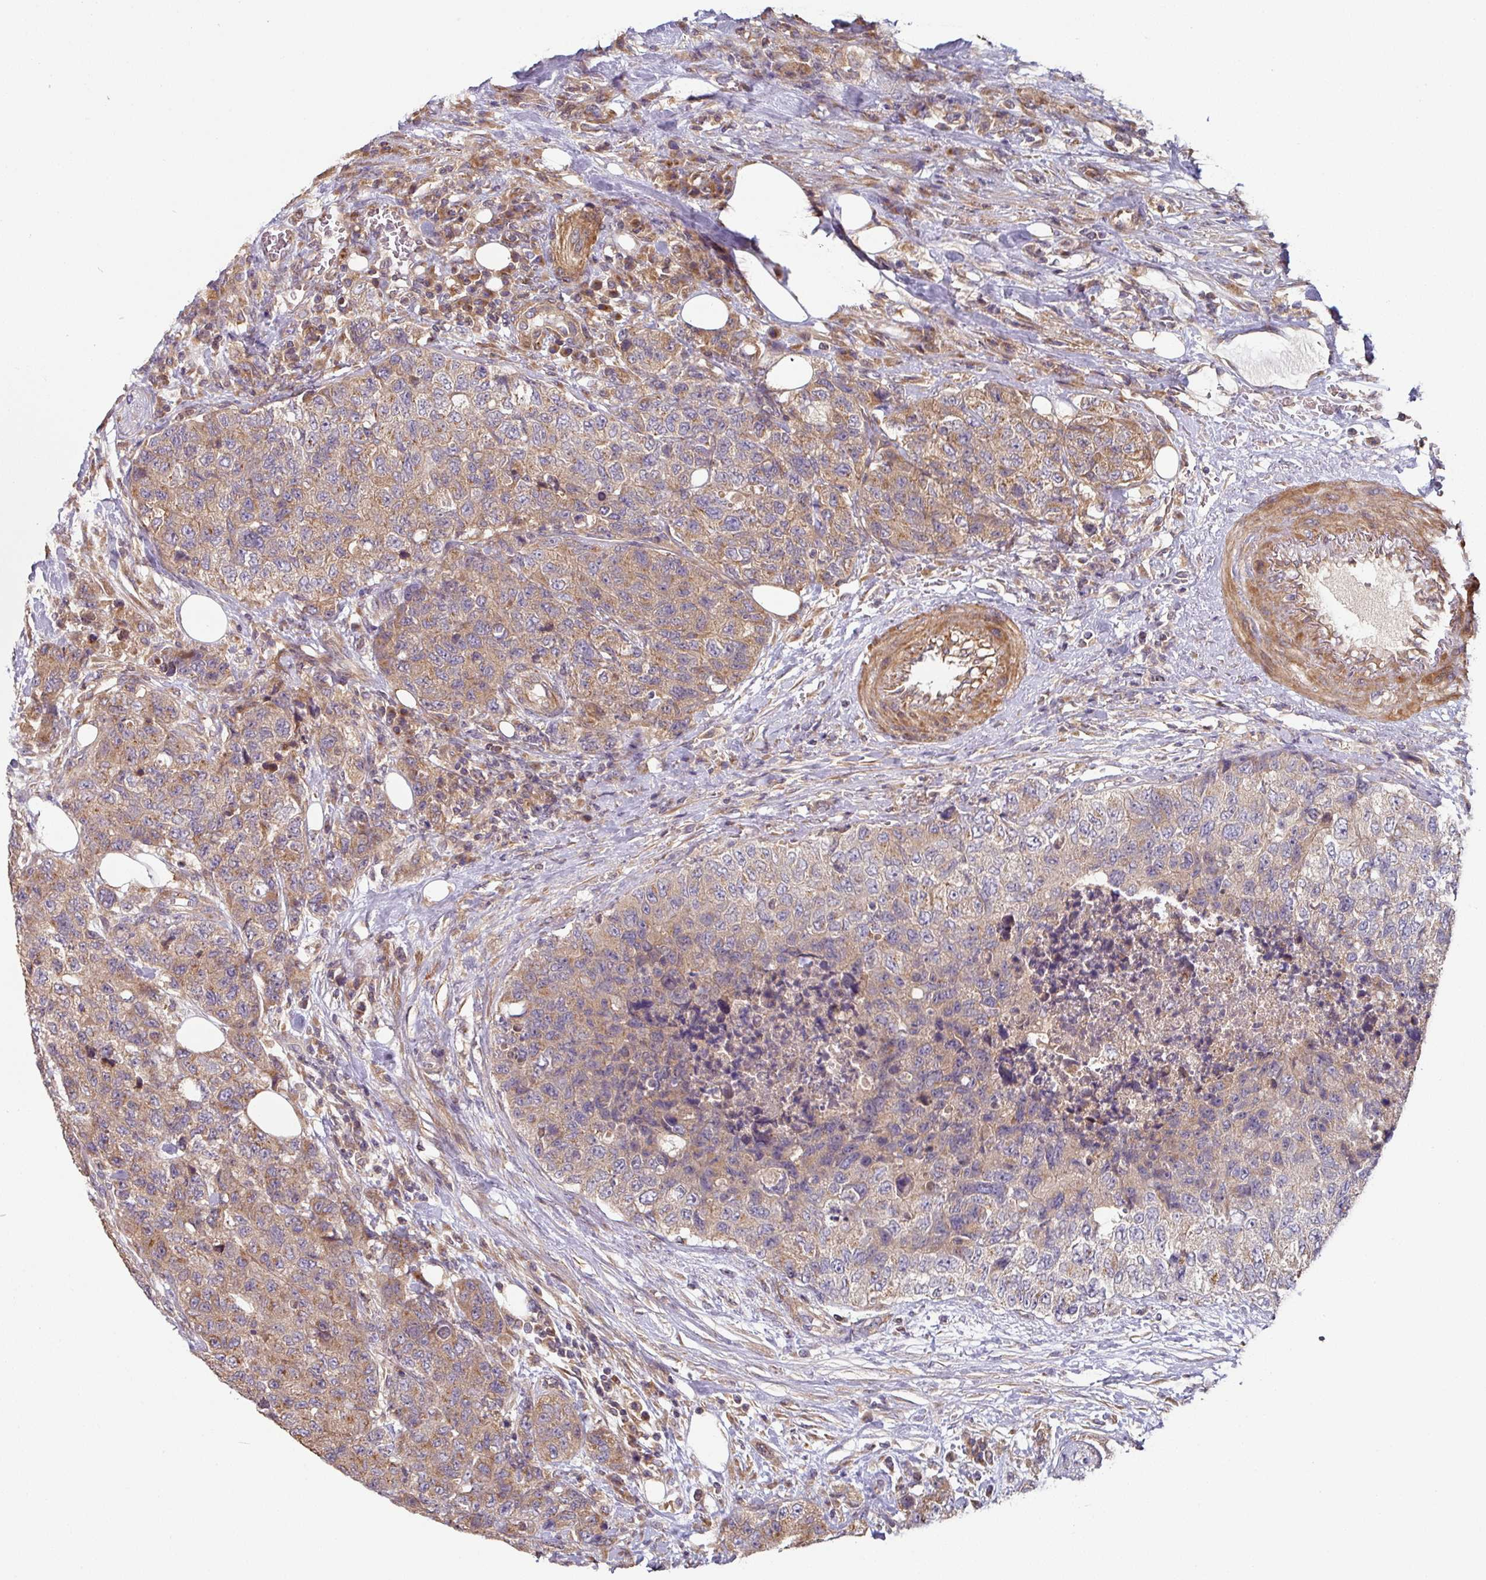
{"staining": {"intensity": "moderate", "quantity": "25%-75%", "location": "cytoplasmic/membranous"}, "tissue": "urothelial cancer", "cell_type": "Tumor cells", "image_type": "cancer", "snomed": [{"axis": "morphology", "description": "Urothelial carcinoma, High grade"}, {"axis": "topography", "description": "Urinary bladder"}], "caption": "Urothelial cancer was stained to show a protein in brown. There is medium levels of moderate cytoplasmic/membranous positivity in approximately 25%-75% of tumor cells.", "gene": "SIK1", "patient": {"sex": "female", "age": 78}}